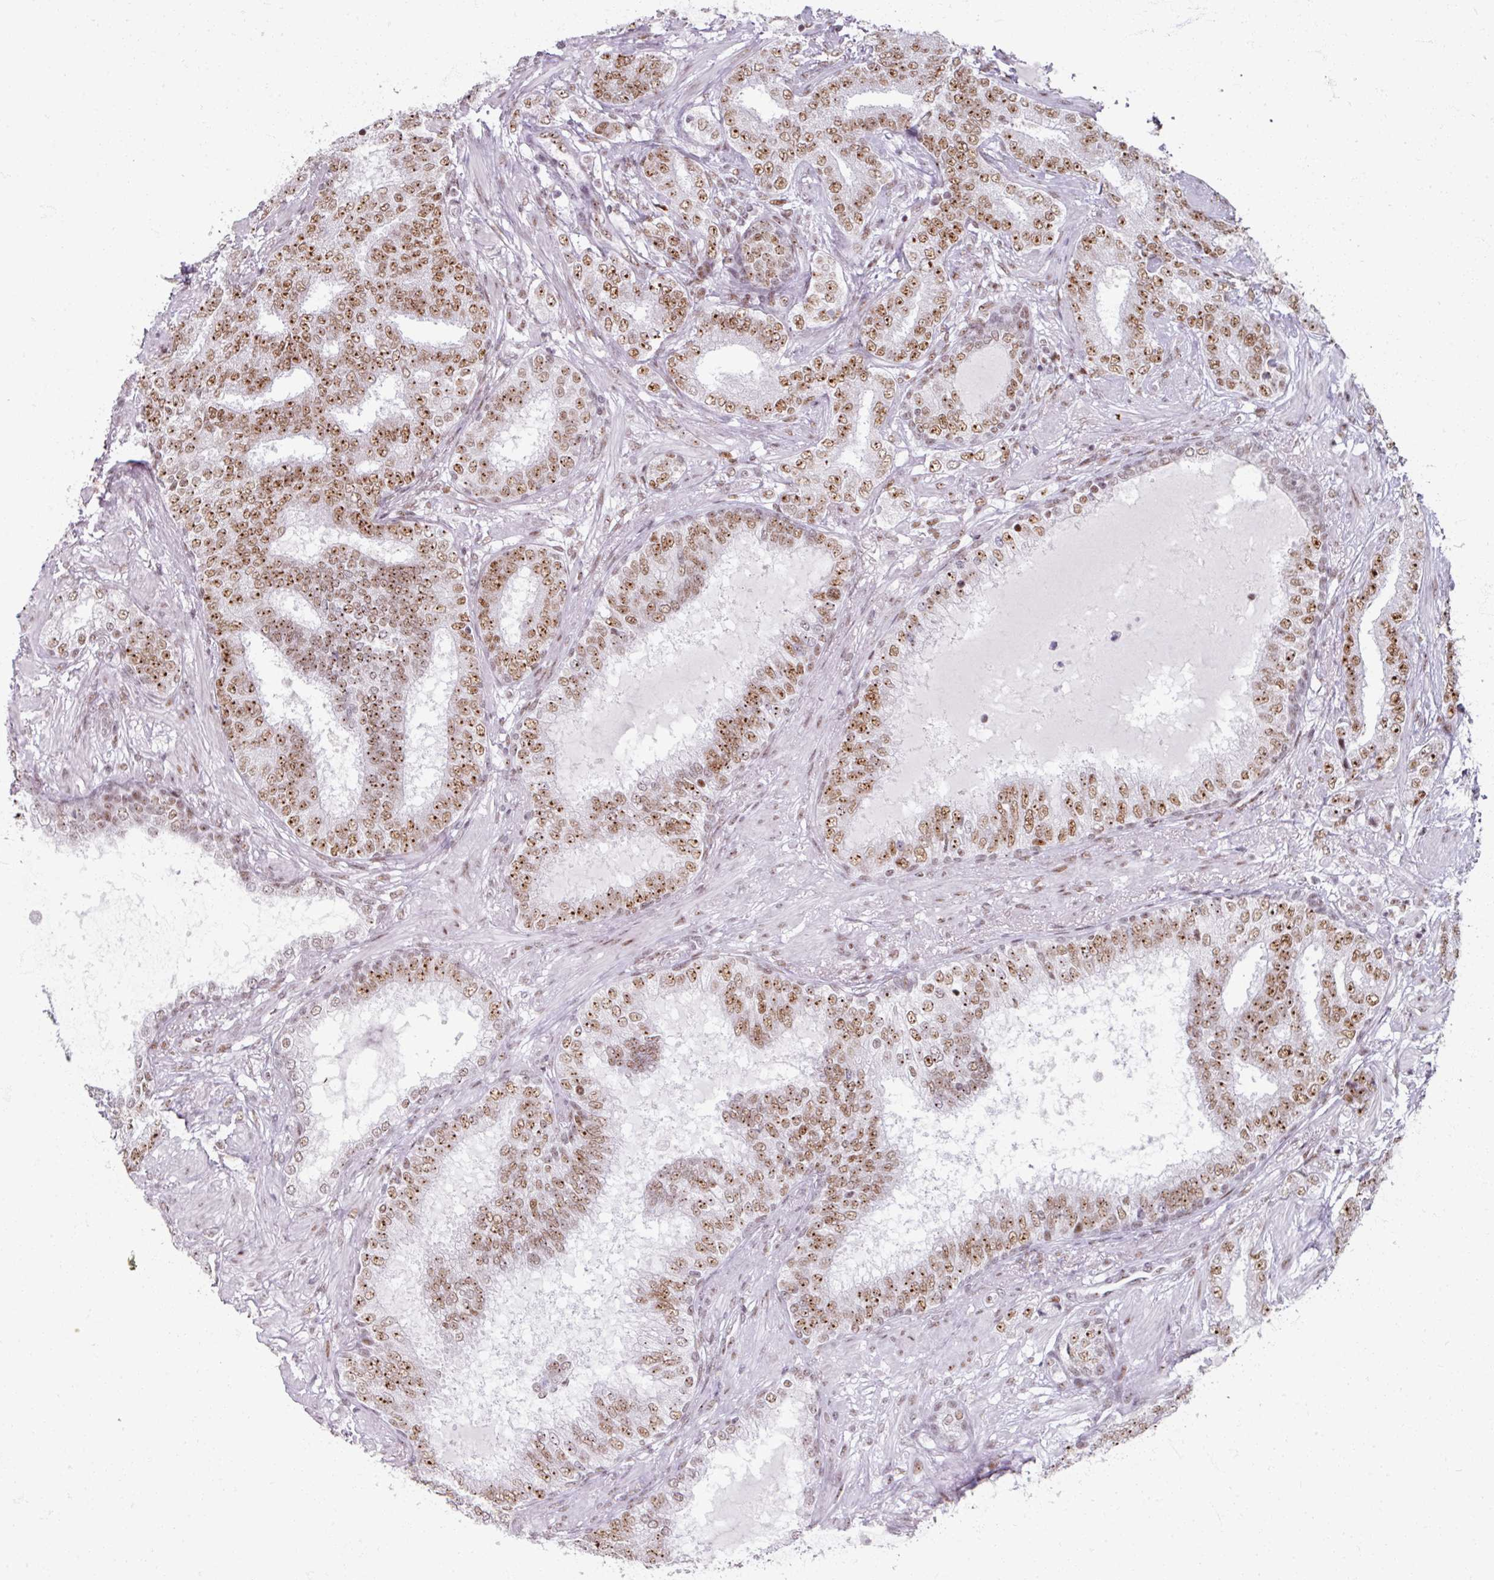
{"staining": {"intensity": "moderate", "quantity": ">75%", "location": "nuclear"}, "tissue": "prostate cancer", "cell_type": "Tumor cells", "image_type": "cancer", "snomed": [{"axis": "morphology", "description": "Adenocarcinoma, High grade"}, {"axis": "topography", "description": "Prostate"}], "caption": "Tumor cells show moderate nuclear positivity in approximately >75% of cells in prostate high-grade adenocarcinoma.", "gene": "ADAR", "patient": {"sex": "male", "age": 72}}